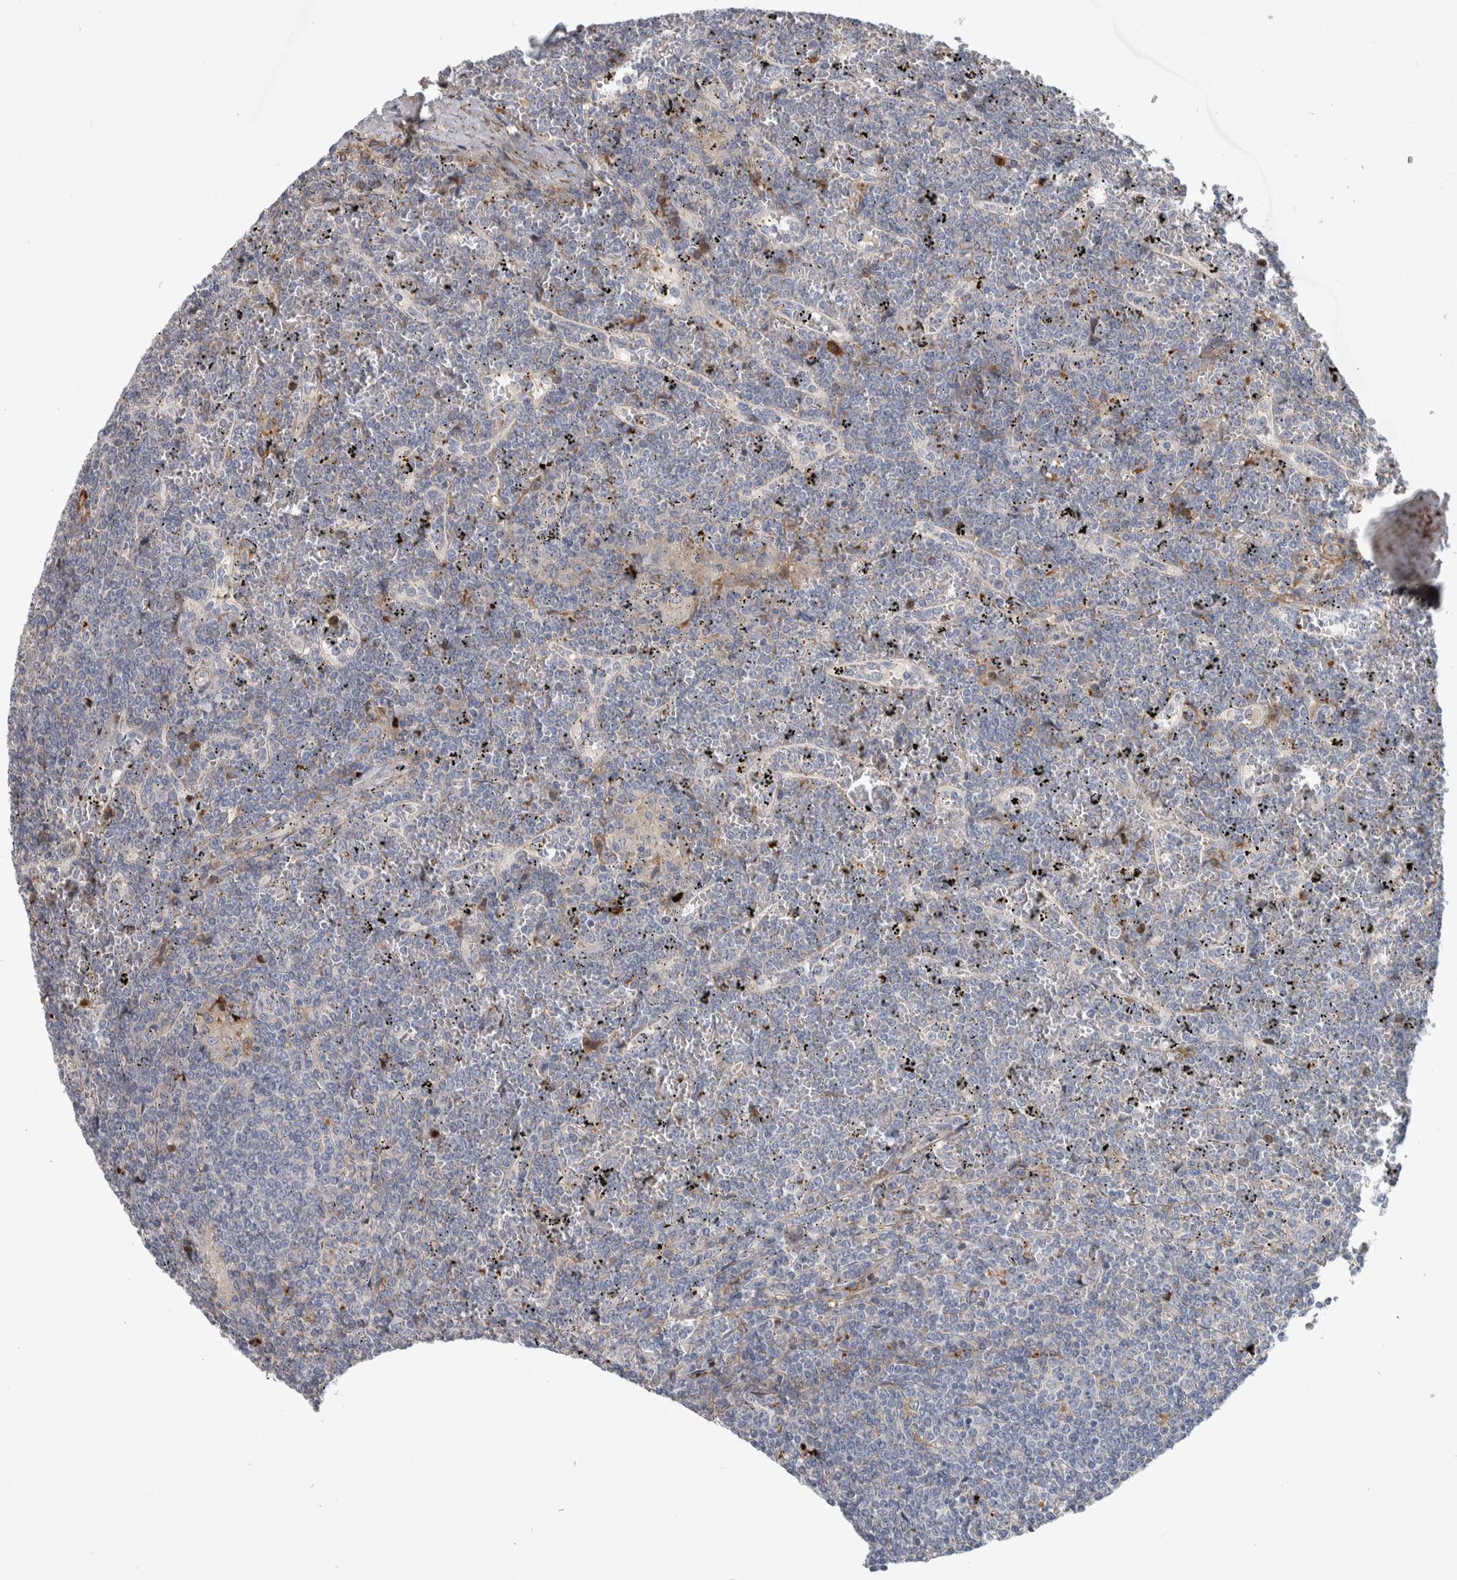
{"staining": {"intensity": "negative", "quantity": "none", "location": "none"}, "tissue": "lymphoma", "cell_type": "Tumor cells", "image_type": "cancer", "snomed": [{"axis": "morphology", "description": "Malignant lymphoma, non-Hodgkin's type, Low grade"}, {"axis": "topography", "description": "Spleen"}], "caption": "Lymphoma was stained to show a protein in brown. There is no significant staining in tumor cells.", "gene": "PSMG3", "patient": {"sex": "female", "age": 19}}